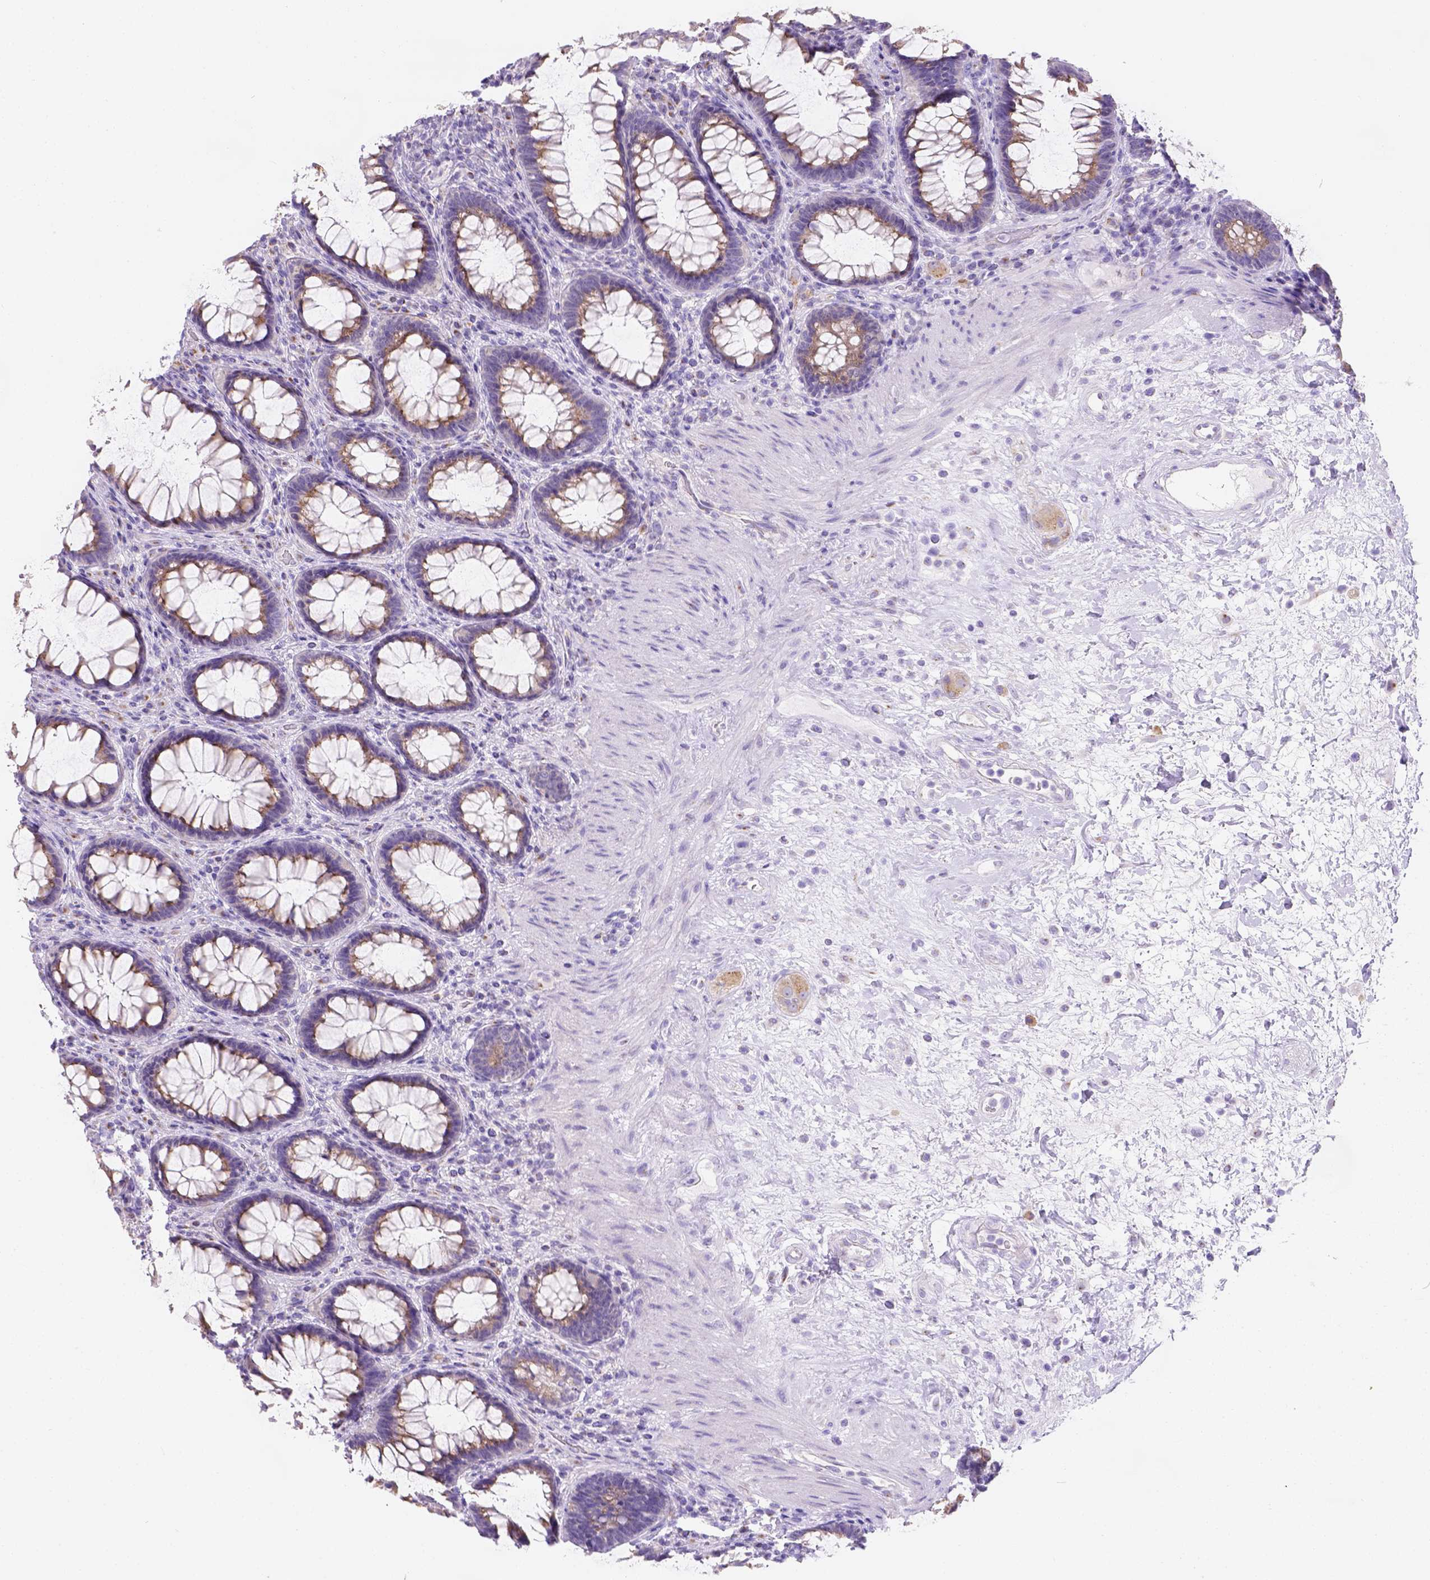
{"staining": {"intensity": "moderate", "quantity": "25%-75%", "location": "cytoplasmic/membranous"}, "tissue": "rectum", "cell_type": "Glandular cells", "image_type": "normal", "snomed": [{"axis": "morphology", "description": "Normal tissue, NOS"}, {"axis": "topography", "description": "Rectum"}], "caption": "Immunohistochemistry (IHC) image of unremarkable rectum stained for a protein (brown), which demonstrates medium levels of moderate cytoplasmic/membranous positivity in about 25%-75% of glandular cells.", "gene": "PHF7", "patient": {"sex": "male", "age": 72}}